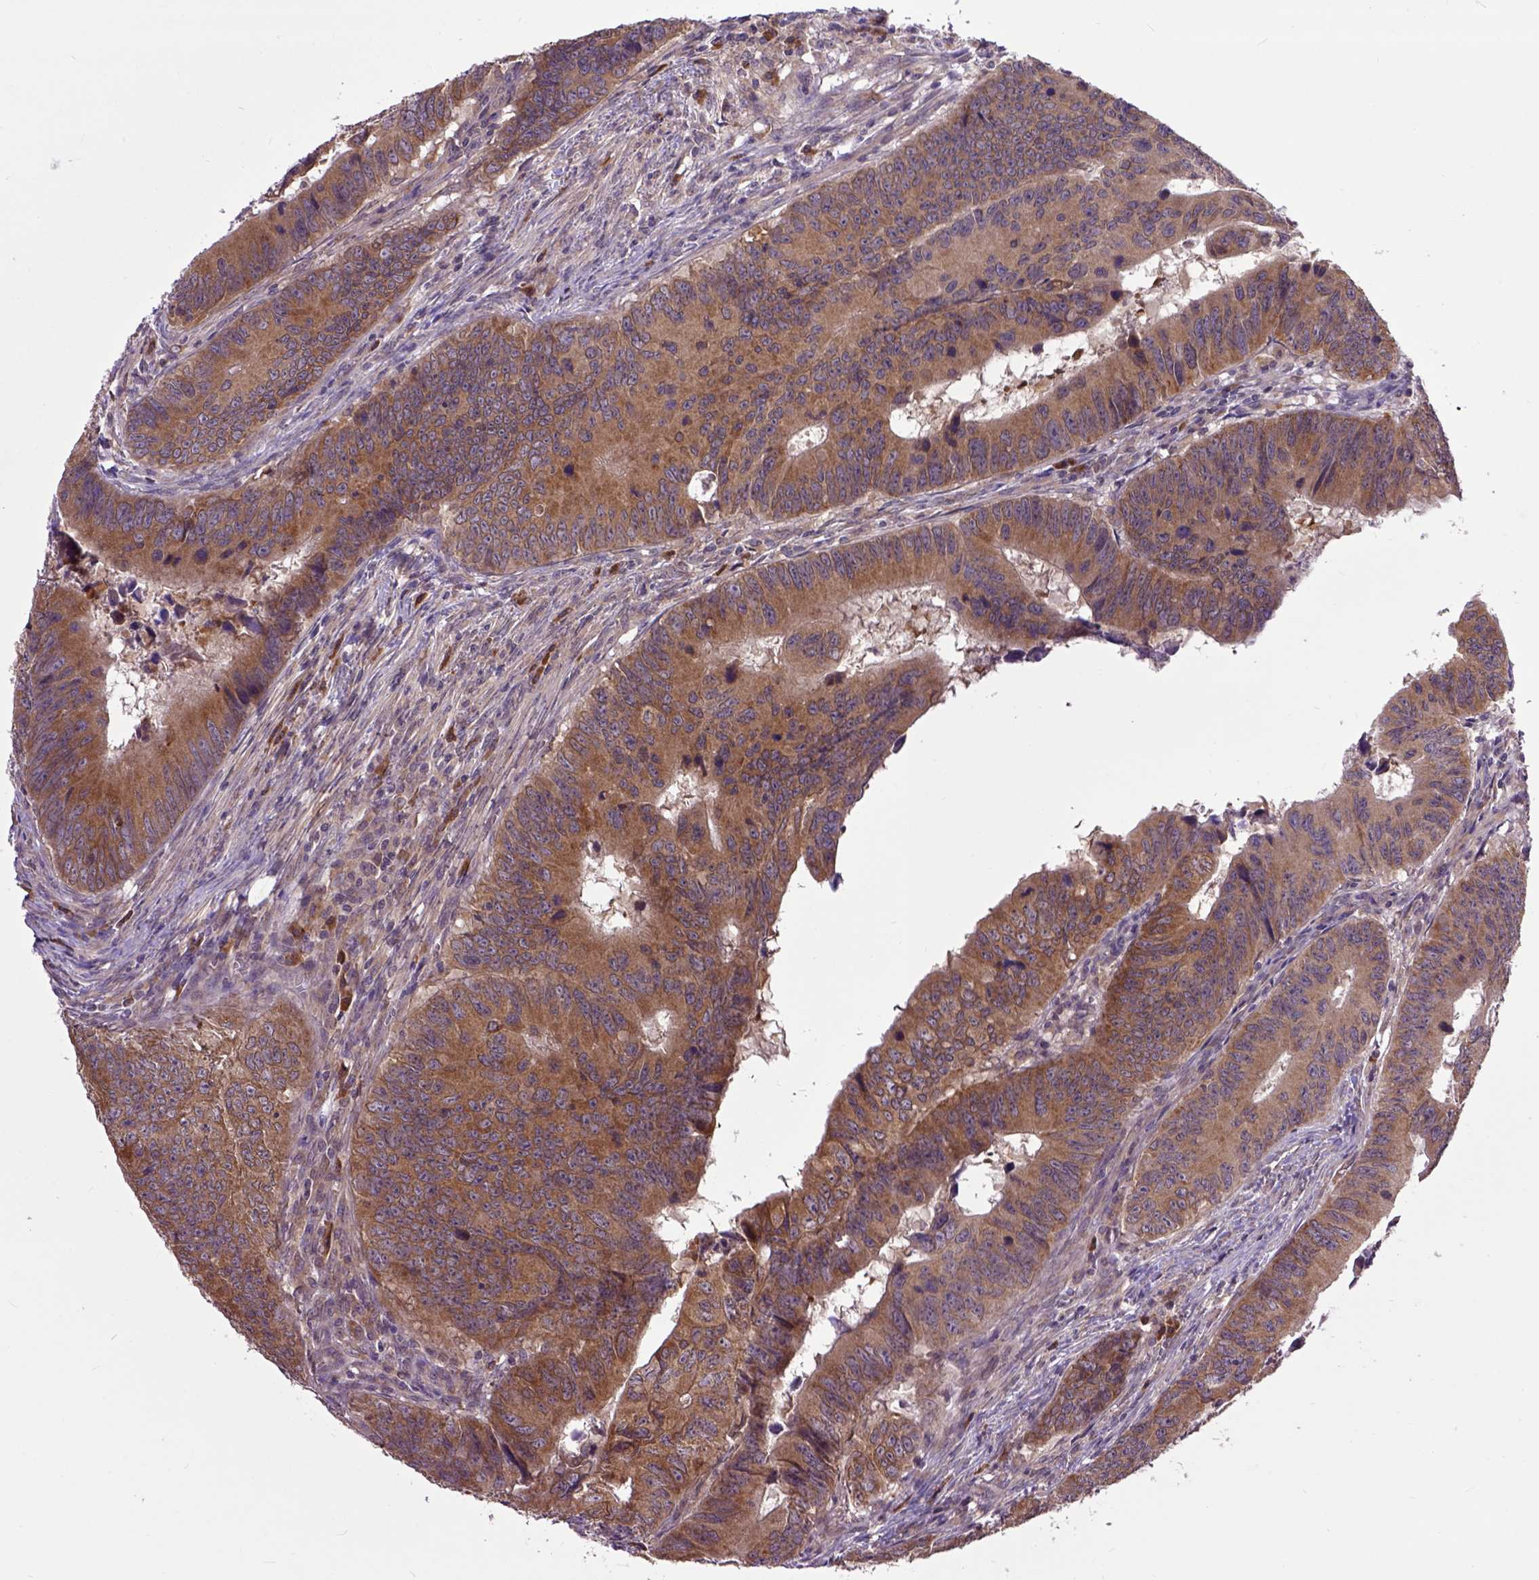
{"staining": {"intensity": "moderate", "quantity": ">75%", "location": "cytoplasmic/membranous"}, "tissue": "colorectal cancer", "cell_type": "Tumor cells", "image_type": "cancer", "snomed": [{"axis": "morphology", "description": "Adenocarcinoma, NOS"}, {"axis": "topography", "description": "Colon"}], "caption": "Brown immunohistochemical staining in colorectal adenocarcinoma demonstrates moderate cytoplasmic/membranous staining in approximately >75% of tumor cells. The staining is performed using DAB brown chromogen to label protein expression. The nuclei are counter-stained blue using hematoxylin.", "gene": "ARL1", "patient": {"sex": "female", "age": 82}}